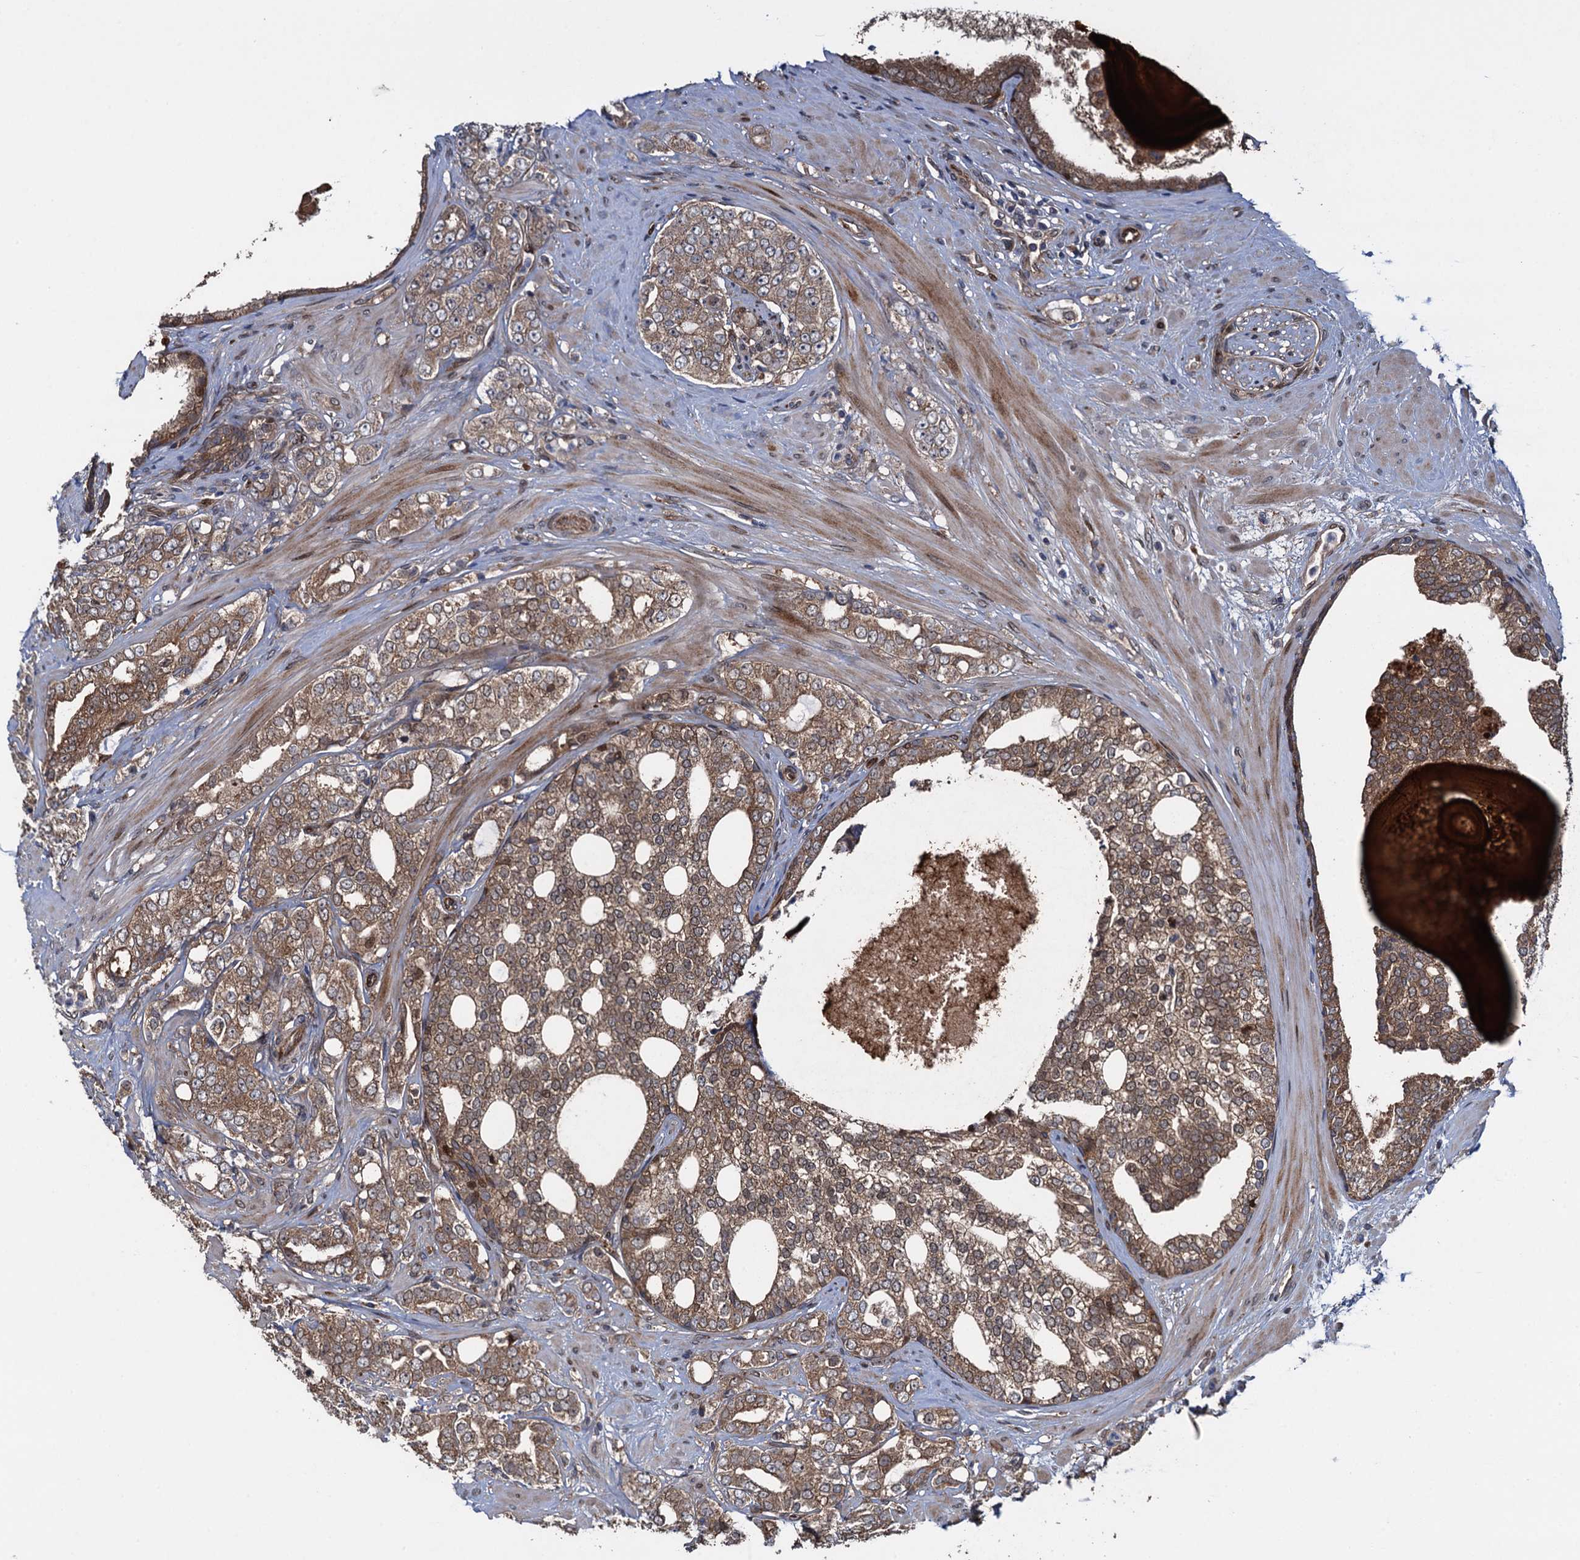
{"staining": {"intensity": "moderate", "quantity": ">75%", "location": "cytoplasmic/membranous"}, "tissue": "prostate cancer", "cell_type": "Tumor cells", "image_type": "cancer", "snomed": [{"axis": "morphology", "description": "Adenocarcinoma, High grade"}, {"axis": "topography", "description": "Prostate"}], "caption": "High-power microscopy captured an immunohistochemistry (IHC) histopathology image of prostate cancer (high-grade adenocarcinoma), revealing moderate cytoplasmic/membranous staining in about >75% of tumor cells.", "gene": "RHOBTB1", "patient": {"sex": "male", "age": 64}}